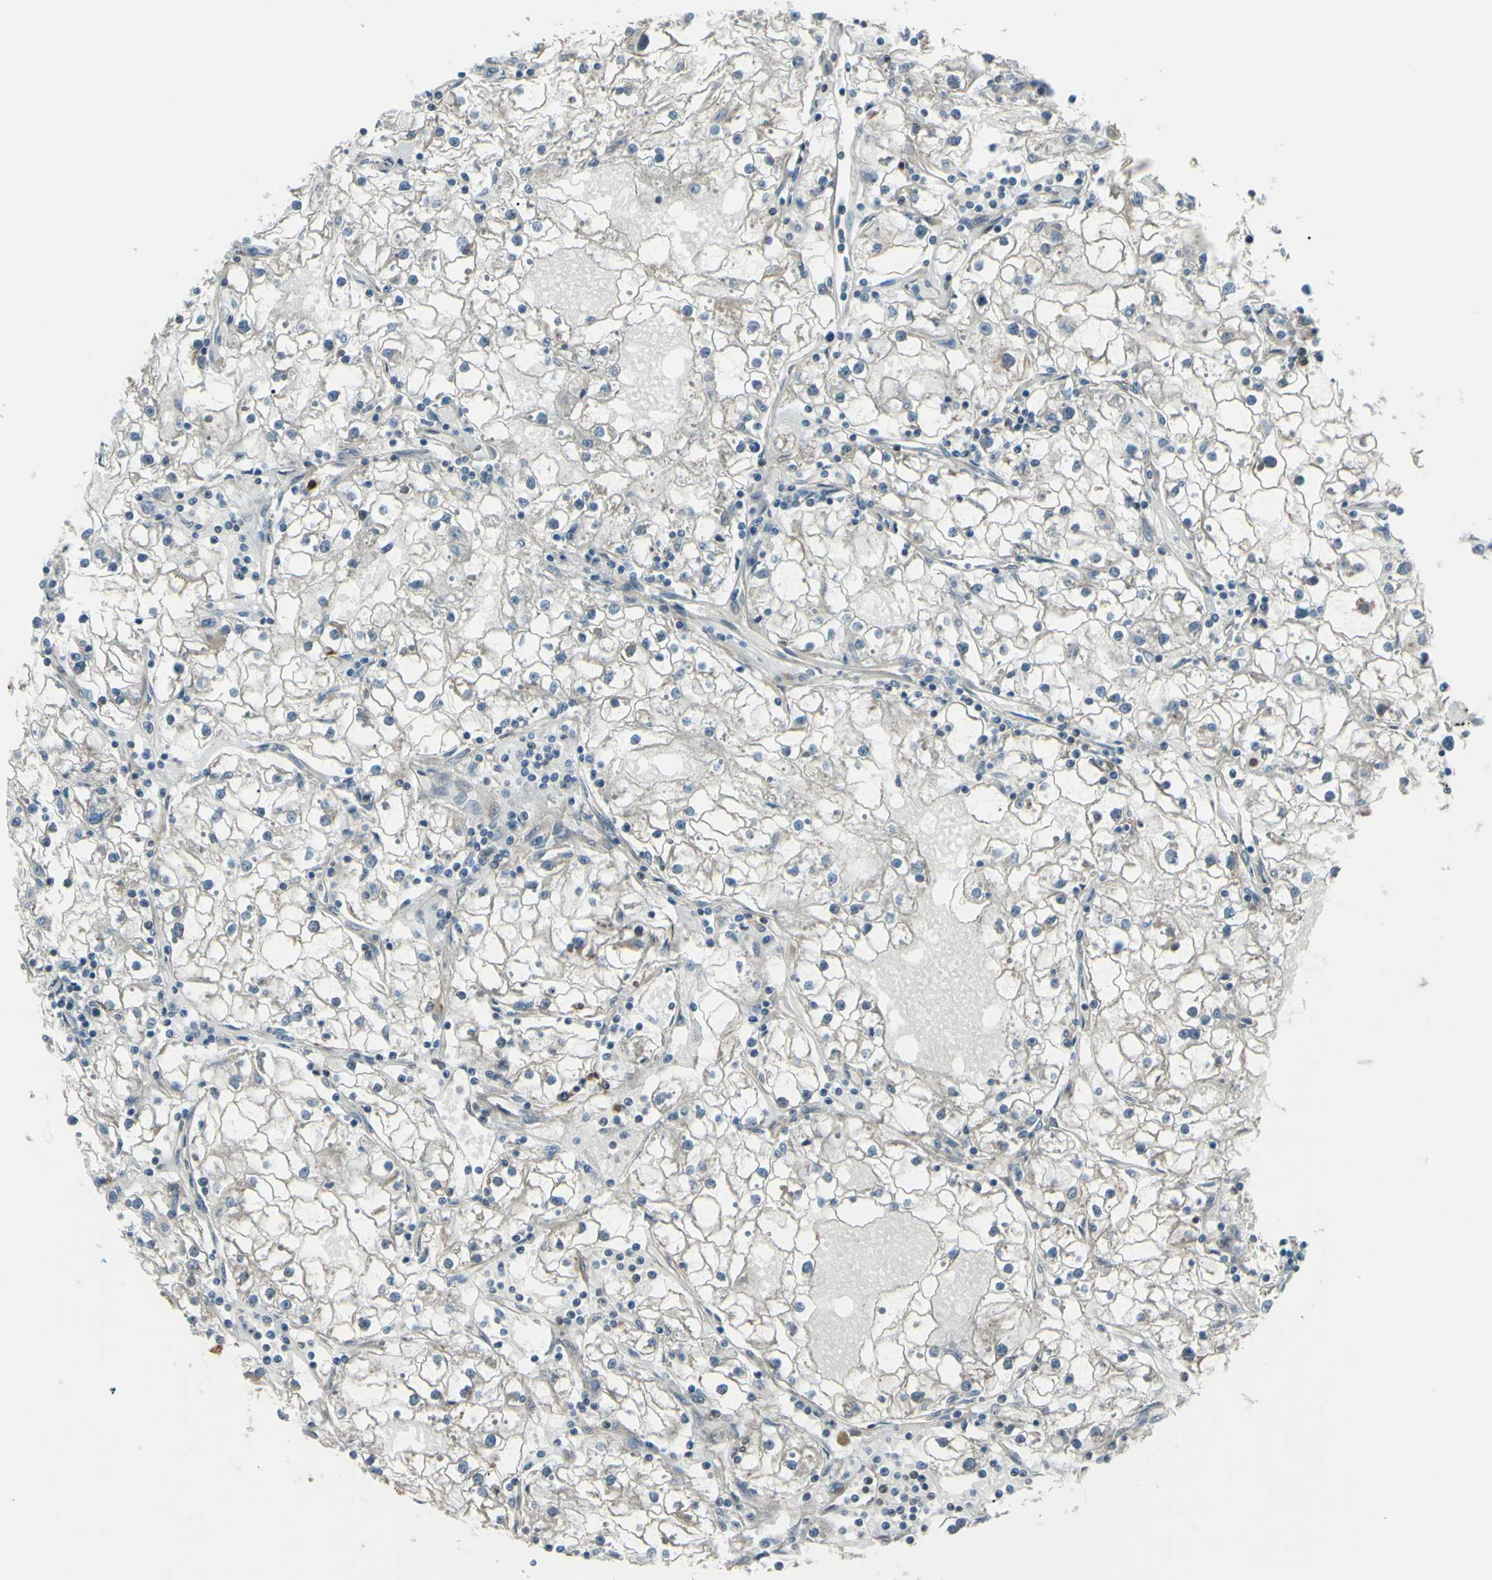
{"staining": {"intensity": "negative", "quantity": "none", "location": "none"}, "tissue": "renal cancer", "cell_type": "Tumor cells", "image_type": "cancer", "snomed": [{"axis": "morphology", "description": "Adenocarcinoma, NOS"}, {"axis": "topography", "description": "Kidney"}], "caption": "A histopathology image of renal cancer stained for a protein demonstrates no brown staining in tumor cells.", "gene": "YWHAQ", "patient": {"sex": "male", "age": 56}}